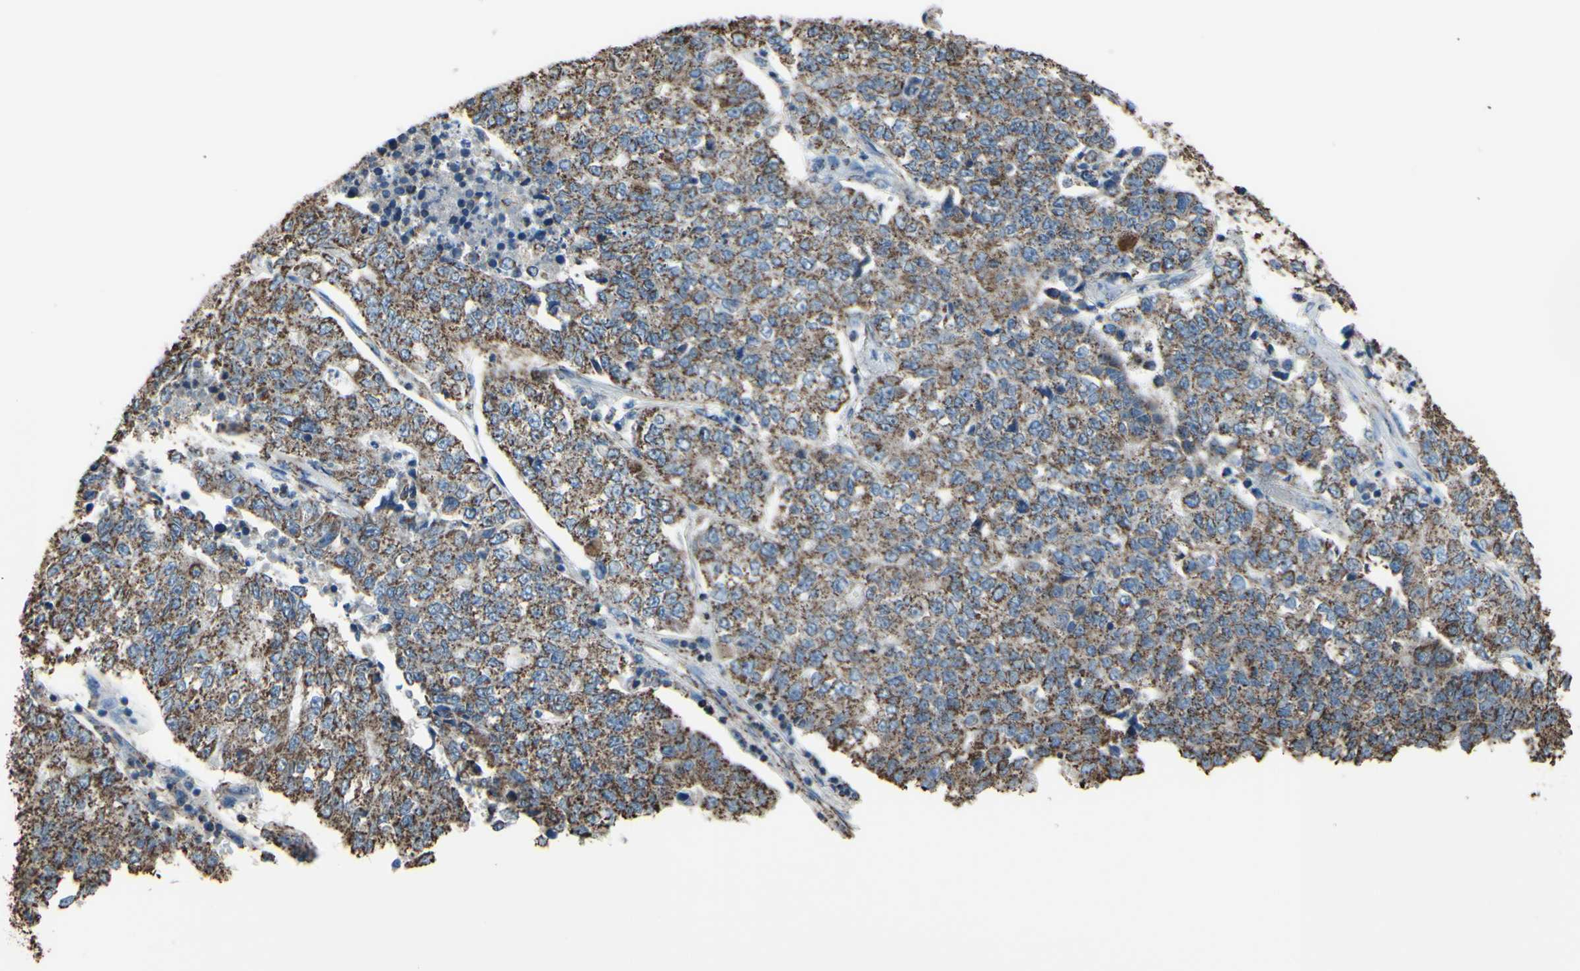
{"staining": {"intensity": "moderate", "quantity": ">75%", "location": "cytoplasmic/membranous"}, "tissue": "lung cancer", "cell_type": "Tumor cells", "image_type": "cancer", "snomed": [{"axis": "morphology", "description": "Adenocarcinoma, NOS"}, {"axis": "topography", "description": "Lung"}], "caption": "Protein staining of lung cancer (adenocarcinoma) tissue shows moderate cytoplasmic/membranous expression in approximately >75% of tumor cells.", "gene": "CMKLR2", "patient": {"sex": "male", "age": 49}}